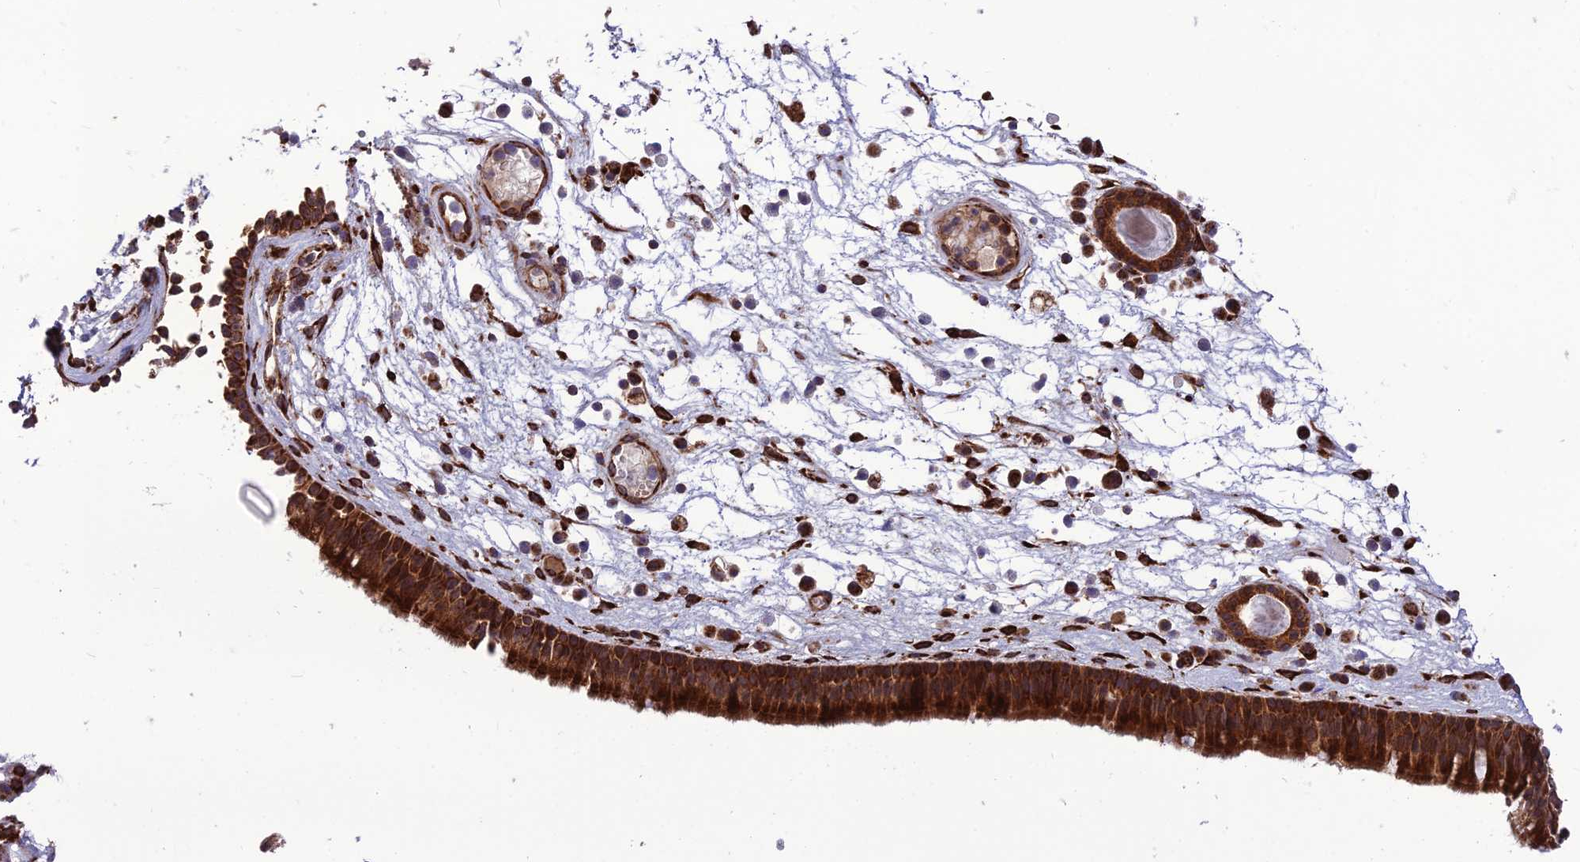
{"staining": {"intensity": "strong", "quantity": ">75%", "location": "cytoplasmic/membranous"}, "tissue": "nasopharynx", "cell_type": "Respiratory epithelial cells", "image_type": "normal", "snomed": [{"axis": "morphology", "description": "Normal tissue, NOS"}, {"axis": "morphology", "description": "Inflammation, NOS"}, {"axis": "morphology", "description": "Malignant melanoma, Metastatic site"}, {"axis": "topography", "description": "Nasopharynx"}], "caption": "Nasopharynx stained with DAB (3,3'-diaminobenzidine) IHC exhibits high levels of strong cytoplasmic/membranous staining in about >75% of respiratory epithelial cells. The staining was performed using DAB, with brown indicating positive protein expression. Nuclei are stained blue with hematoxylin.", "gene": "CRTAP", "patient": {"sex": "male", "age": 70}}